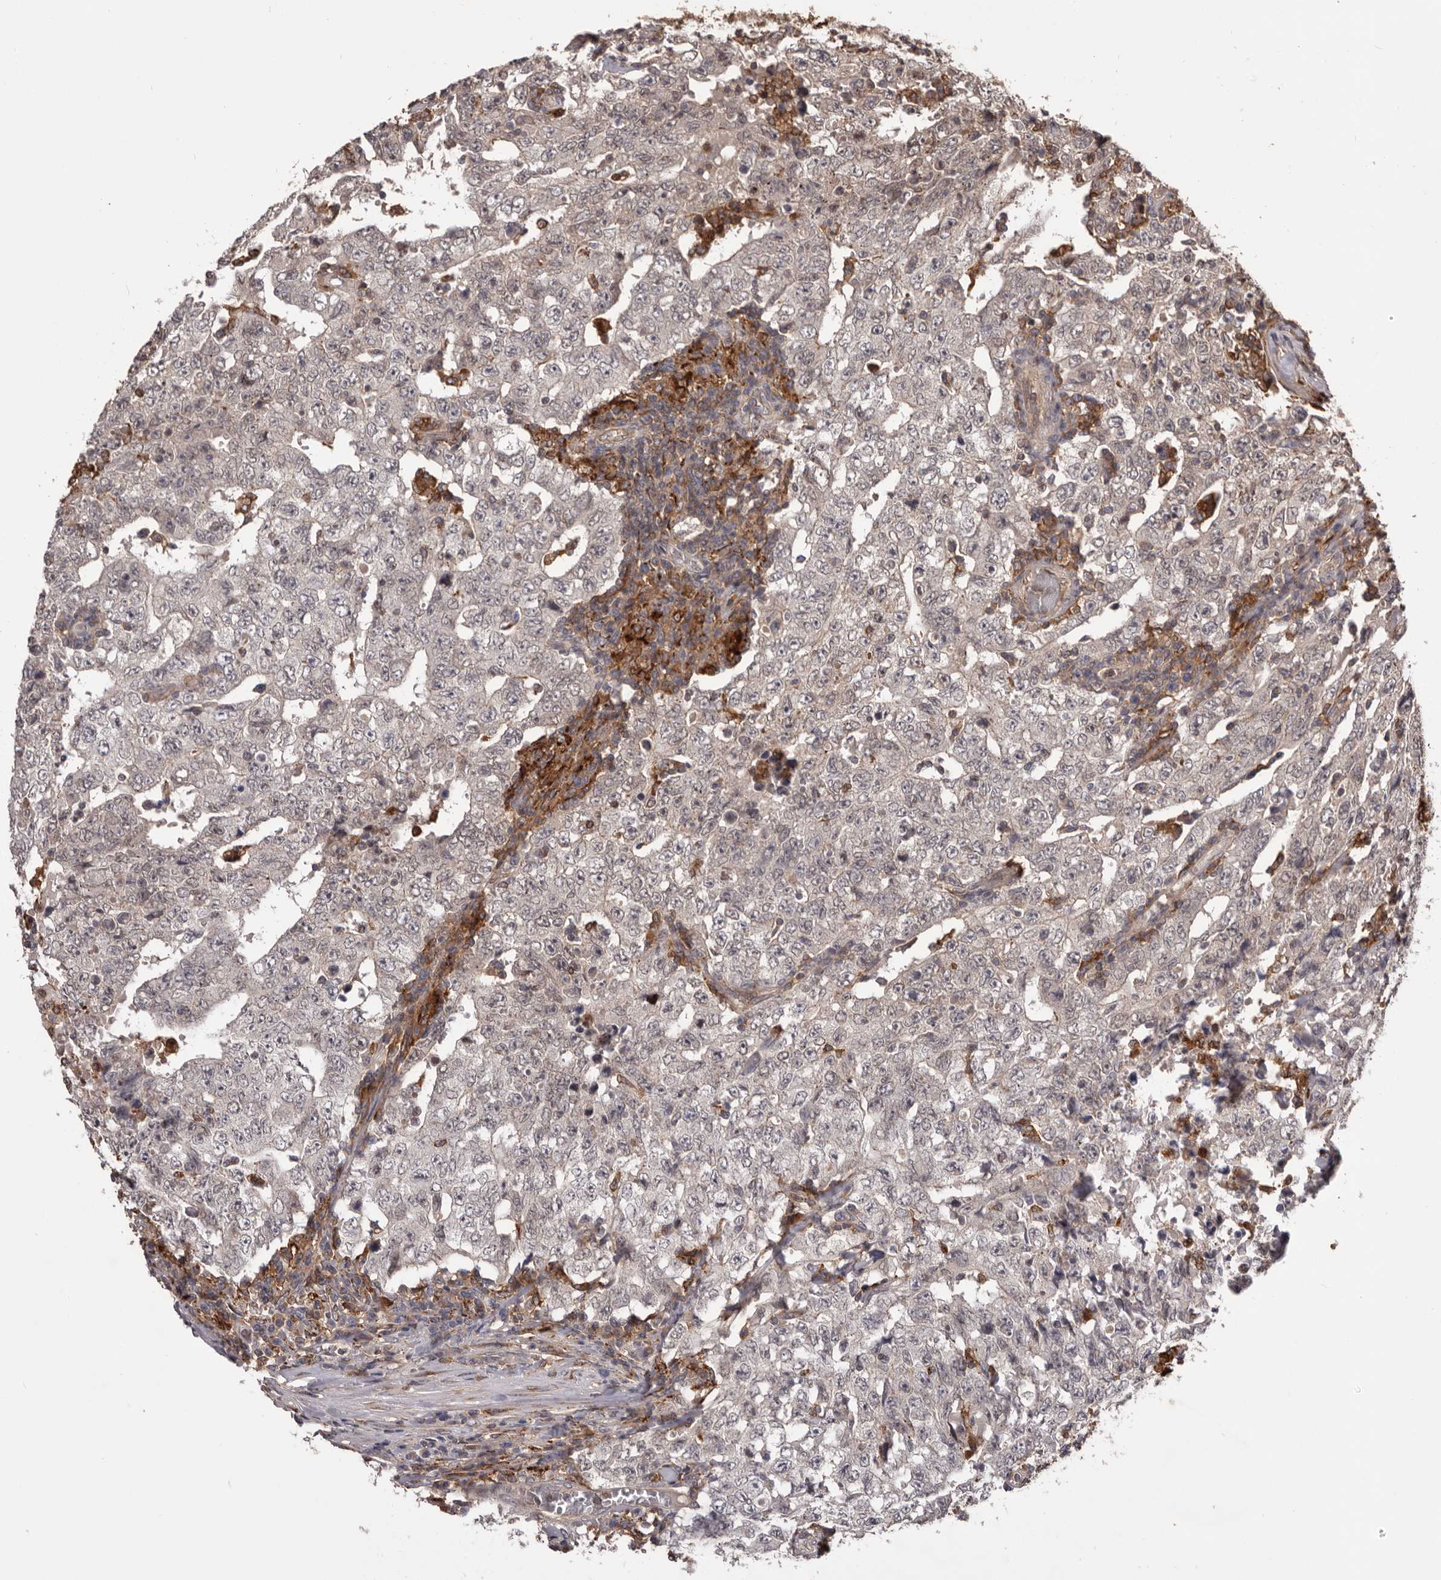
{"staining": {"intensity": "negative", "quantity": "none", "location": "none"}, "tissue": "testis cancer", "cell_type": "Tumor cells", "image_type": "cancer", "snomed": [{"axis": "morphology", "description": "Carcinoma, Embryonal, NOS"}, {"axis": "topography", "description": "Testis"}], "caption": "Testis cancer stained for a protein using immunohistochemistry displays no expression tumor cells.", "gene": "GLIPR2", "patient": {"sex": "male", "age": 26}}